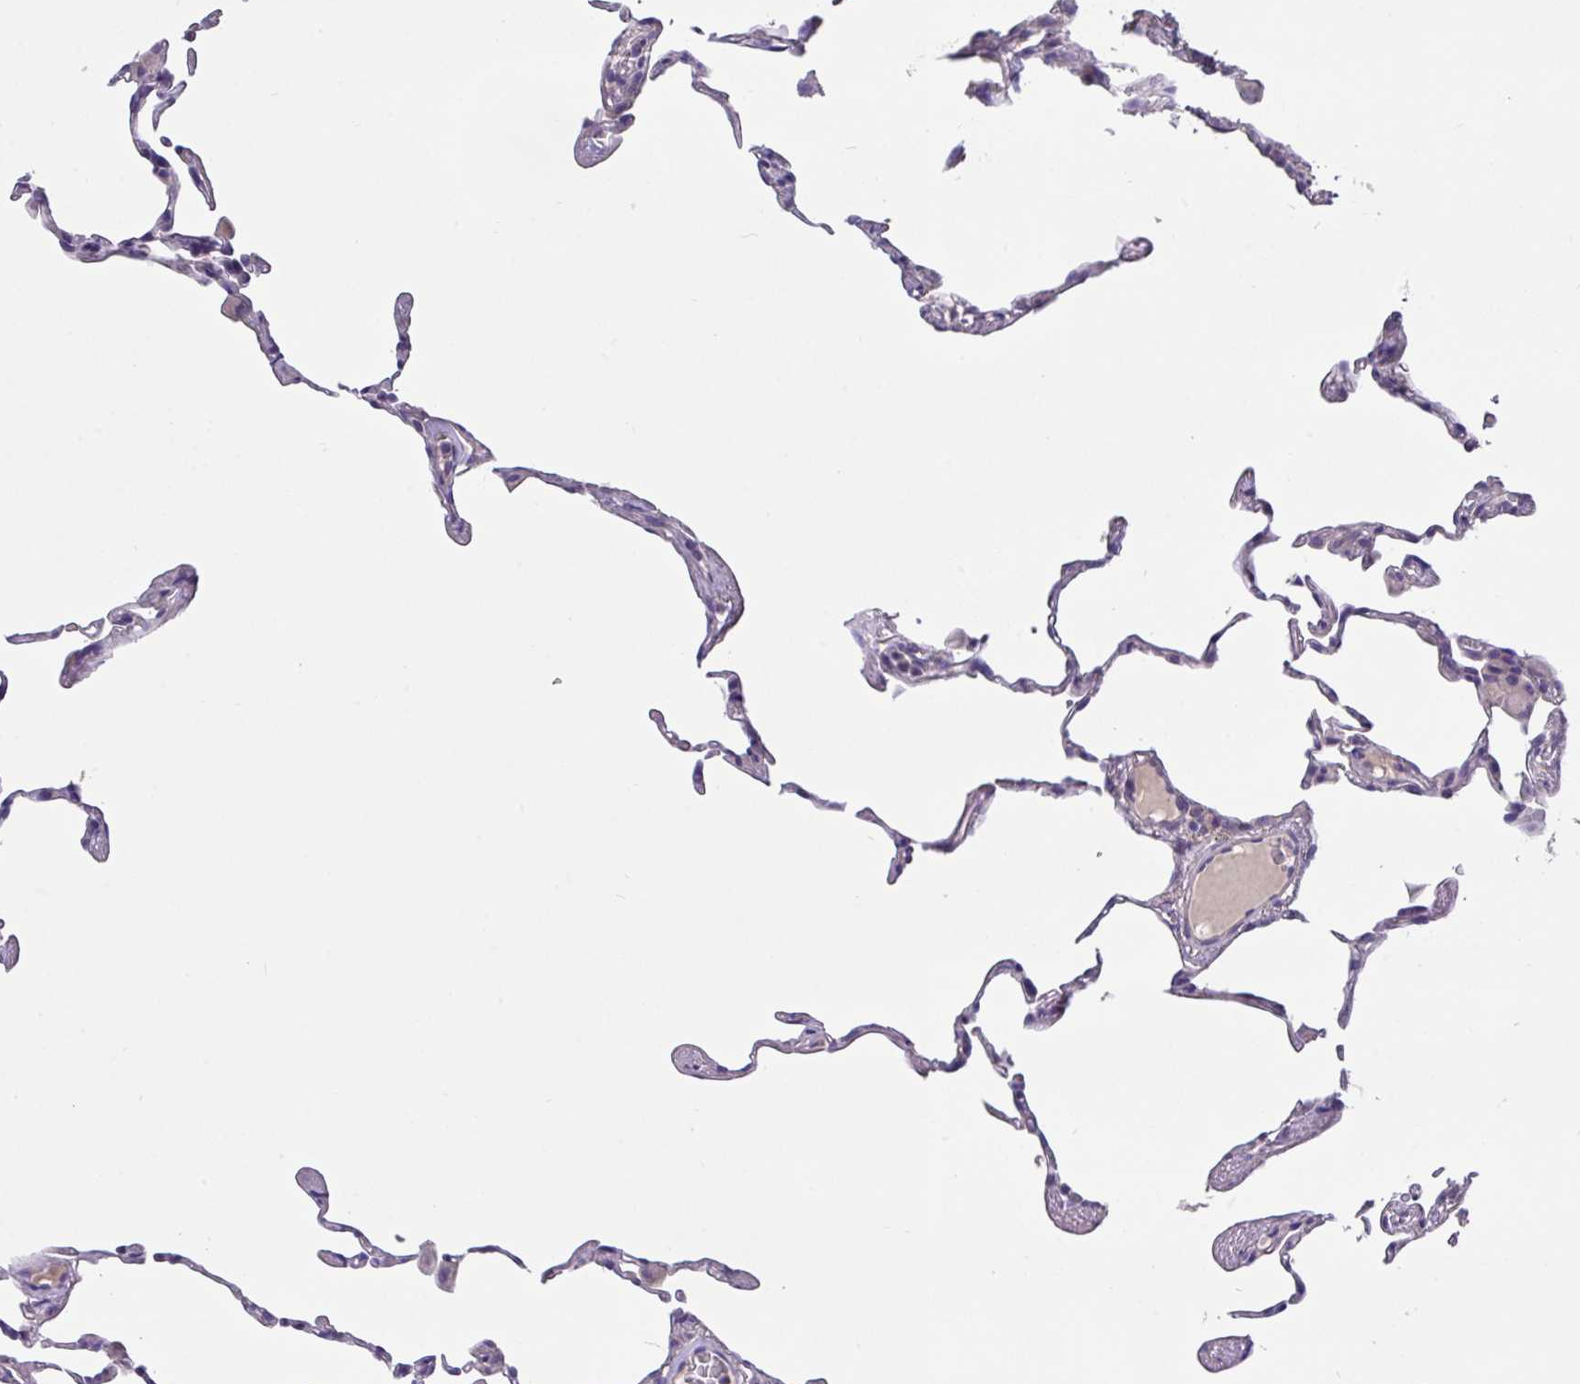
{"staining": {"intensity": "negative", "quantity": "none", "location": "none"}, "tissue": "lung", "cell_type": "Alveolar cells", "image_type": "normal", "snomed": [{"axis": "morphology", "description": "Normal tissue, NOS"}, {"axis": "topography", "description": "Lung"}], "caption": "Alveolar cells show no significant expression in unremarkable lung. (Stains: DAB immunohistochemistry with hematoxylin counter stain, Microscopy: brightfield microscopy at high magnification).", "gene": "PAX8", "patient": {"sex": "female", "age": 57}}